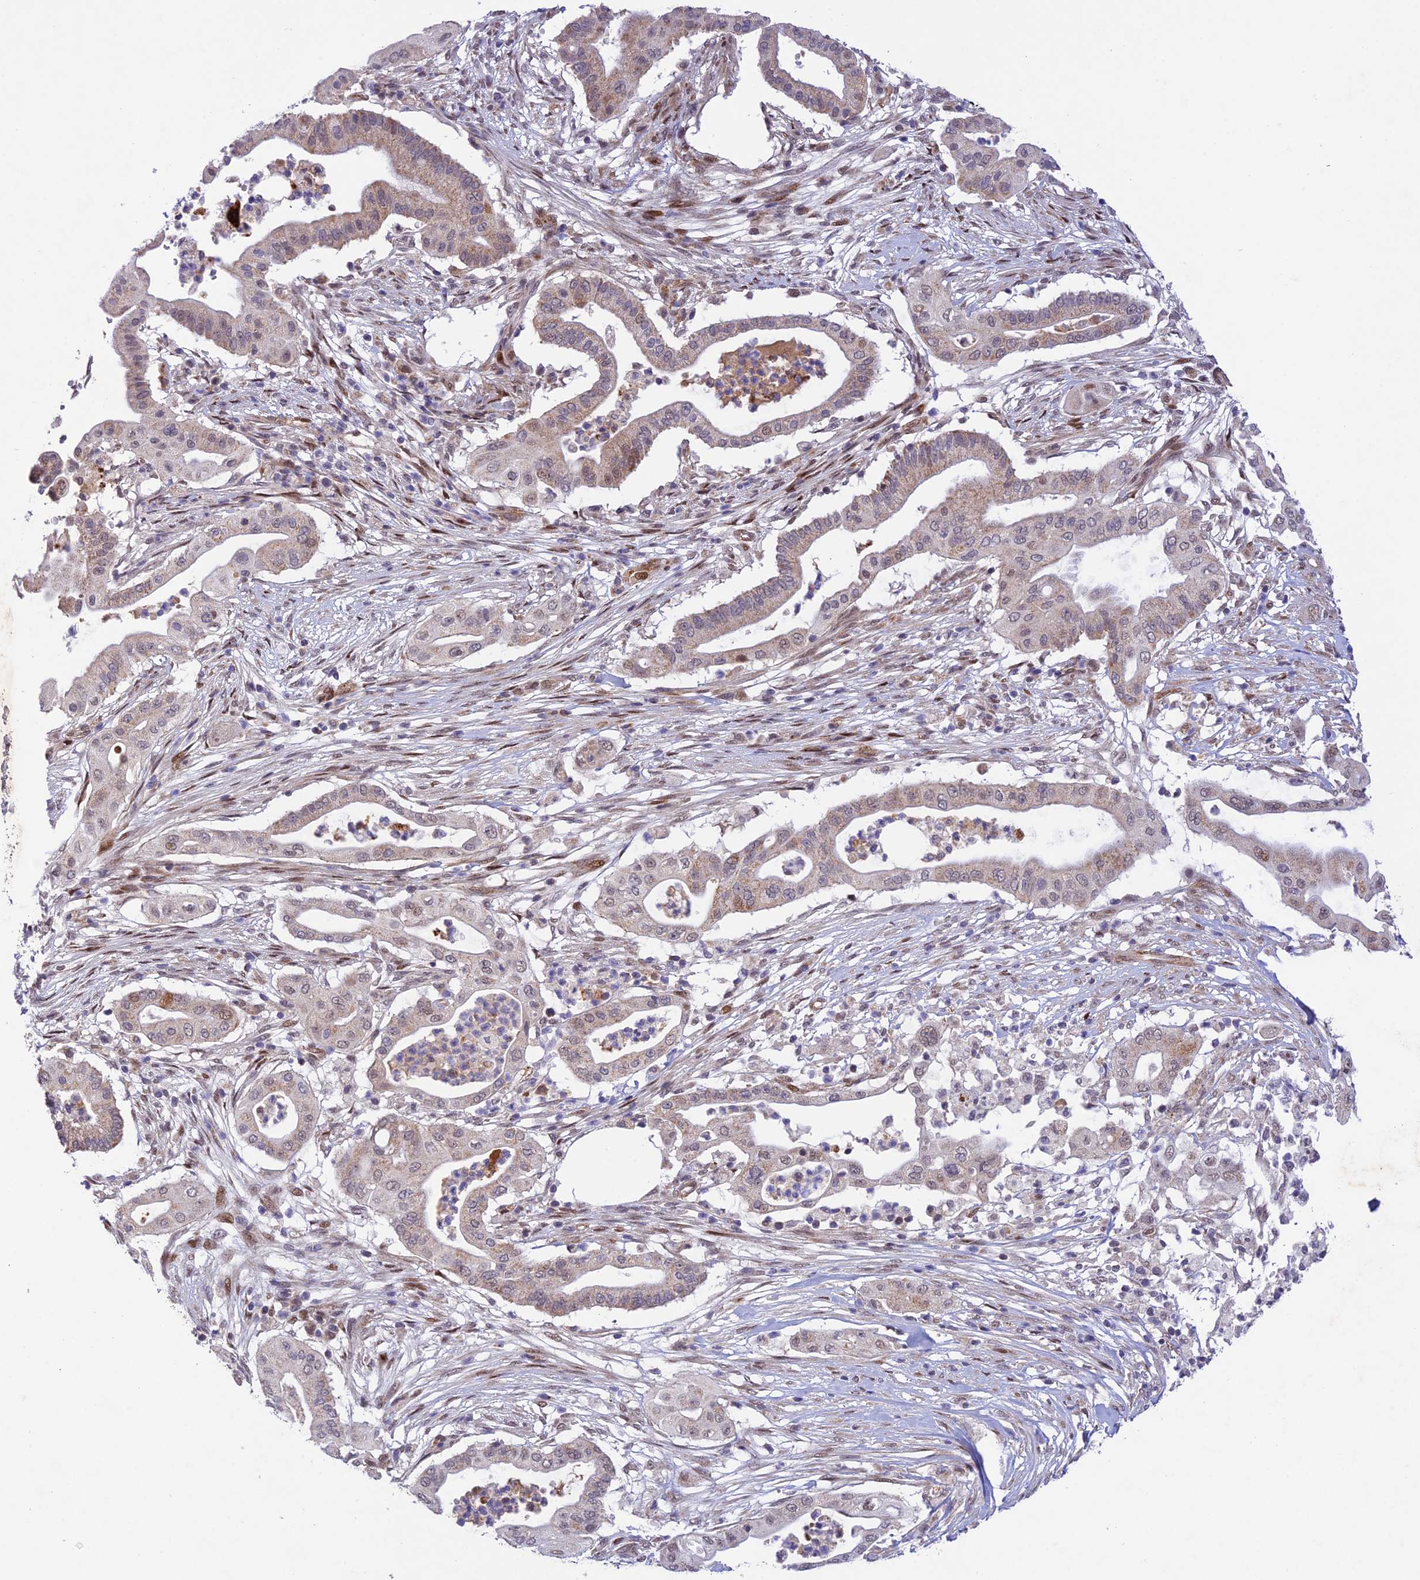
{"staining": {"intensity": "weak", "quantity": "<25%", "location": "cytoplasmic/membranous,nuclear"}, "tissue": "pancreatic cancer", "cell_type": "Tumor cells", "image_type": "cancer", "snomed": [{"axis": "morphology", "description": "Adenocarcinoma, NOS"}, {"axis": "topography", "description": "Pancreas"}], "caption": "Tumor cells show no significant protein expression in pancreatic cancer.", "gene": "WDR55", "patient": {"sex": "male", "age": 68}}